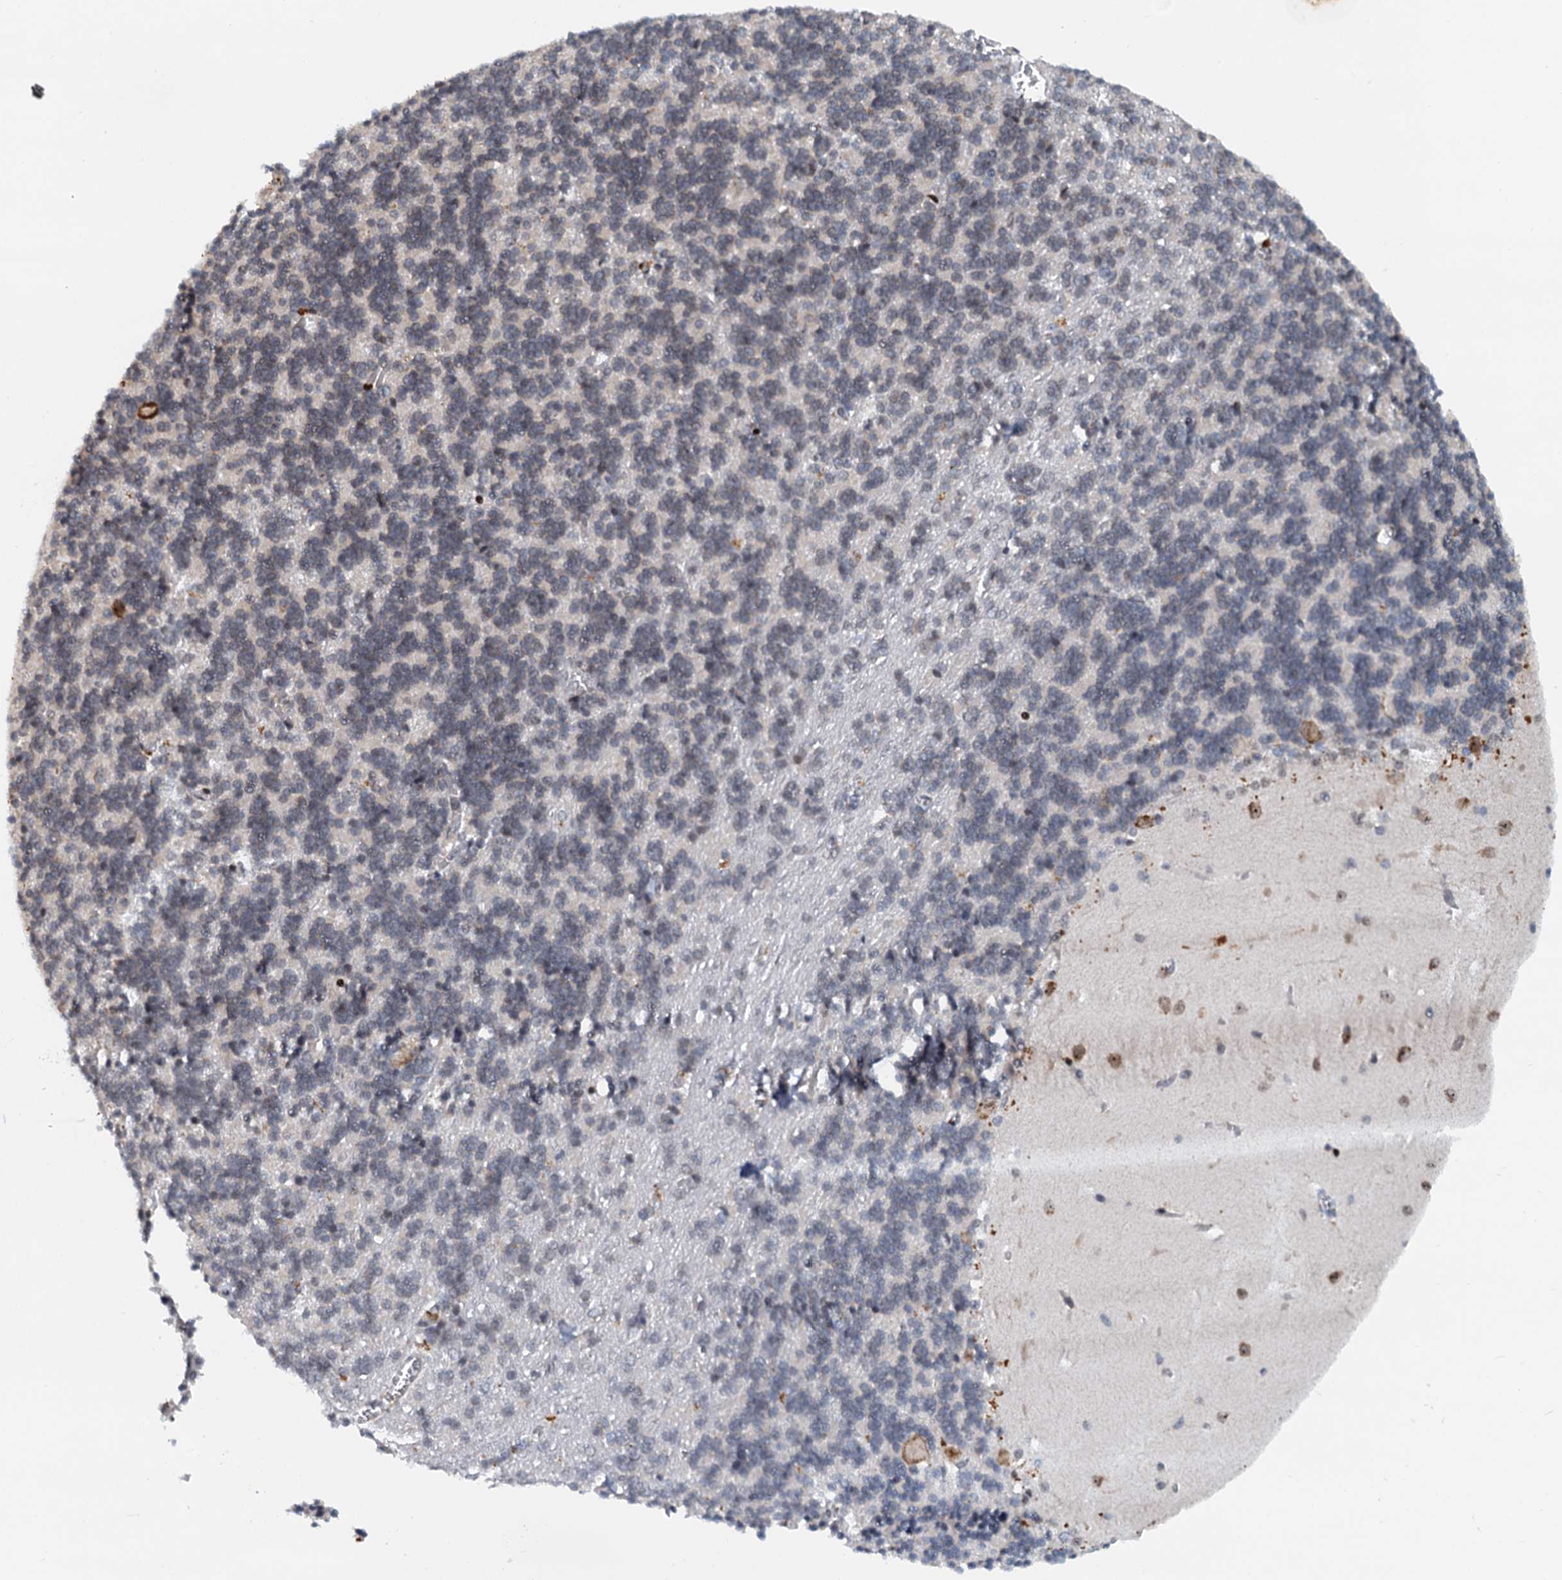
{"staining": {"intensity": "negative", "quantity": "none", "location": "none"}, "tissue": "cerebellum", "cell_type": "Cells in granular layer", "image_type": "normal", "snomed": [{"axis": "morphology", "description": "Normal tissue, NOS"}, {"axis": "topography", "description": "Cerebellum"}], "caption": "IHC image of unremarkable cerebellum stained for a protein (brown), which exhibits no positivity in cells in granular layer. Nuclei are stained in blue.", "gene": "DNAJC21", "patient": {"sex": "male", "age": 37}}